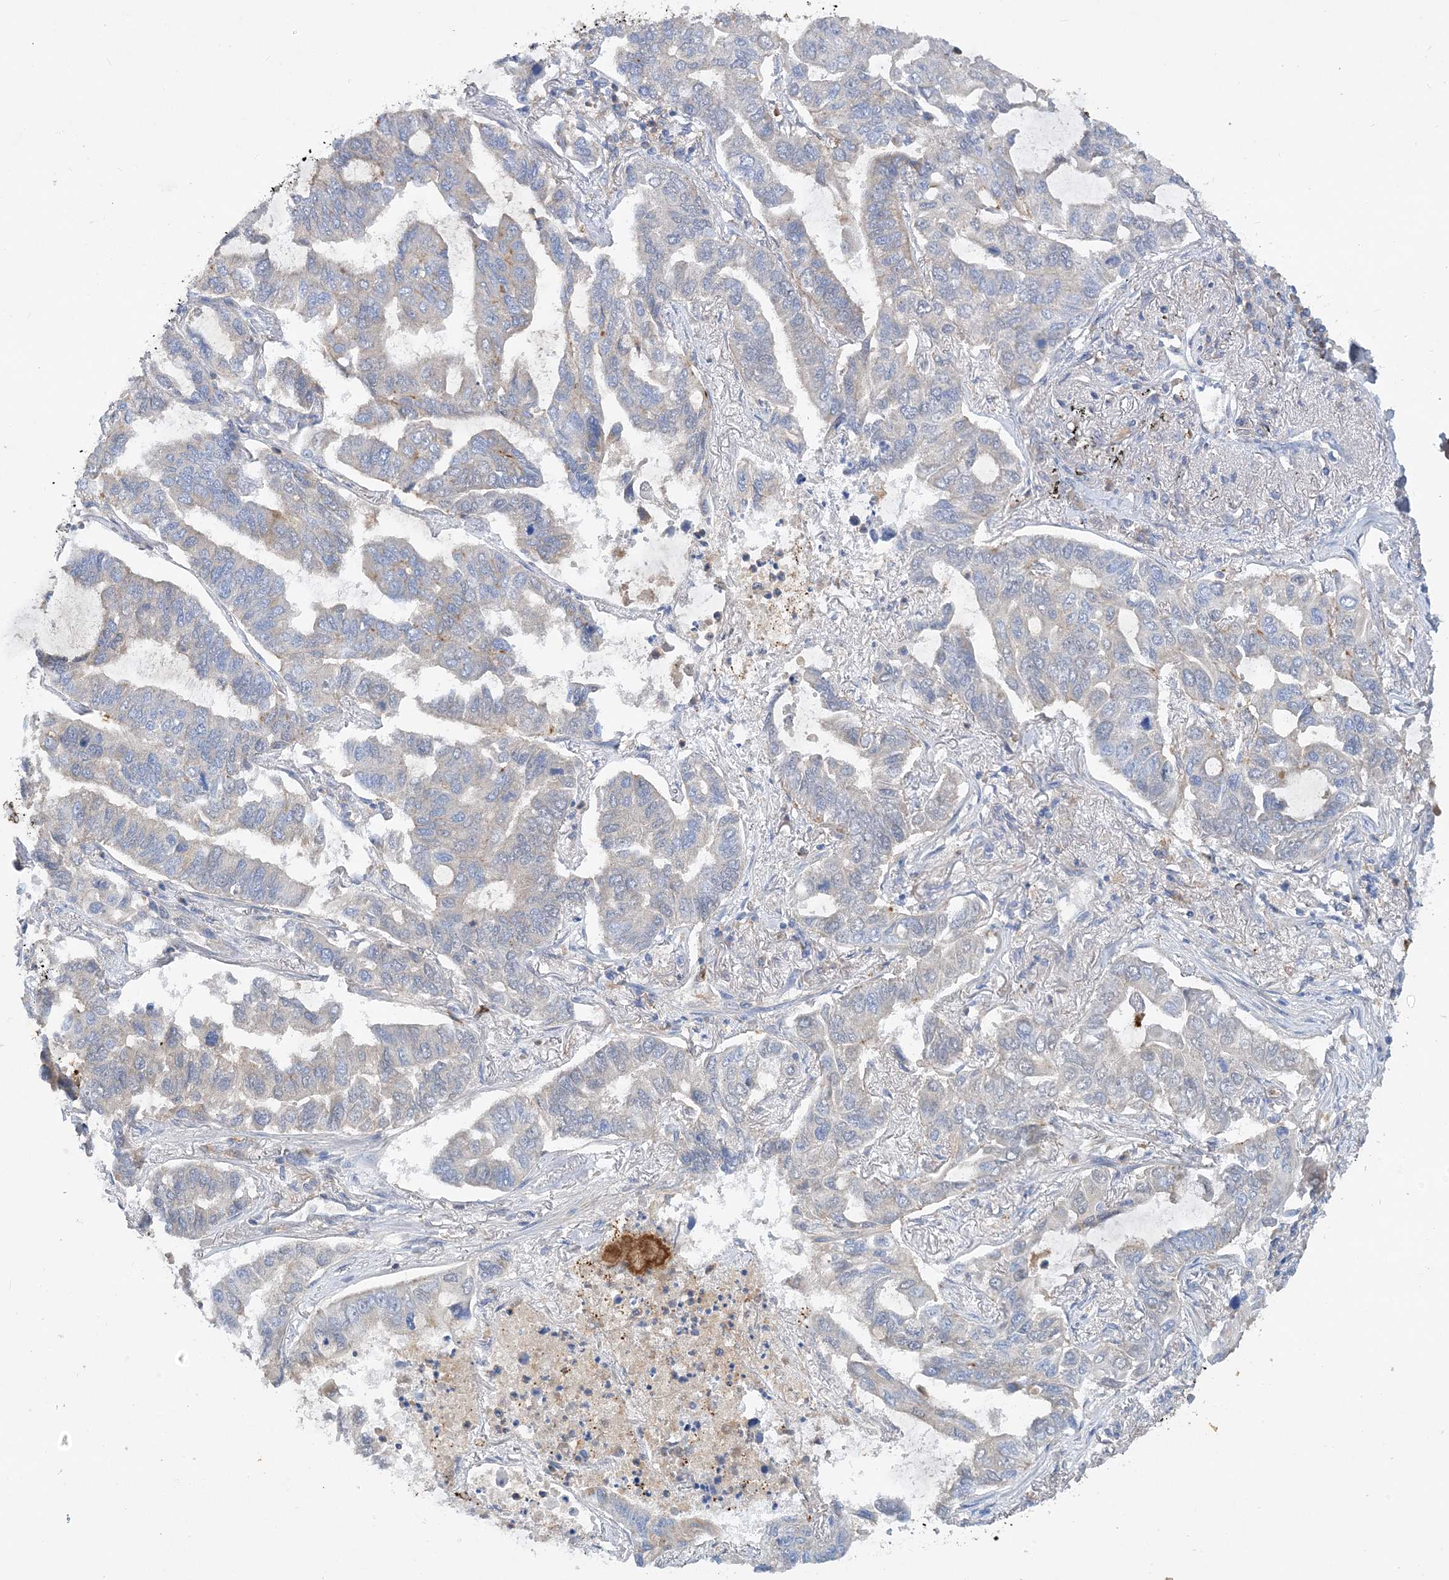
{"staining": {"intensity": "negative", "quantity": "none", "location": "none"}, "tissue": "lung cancer", "cell_type": "Tumor cells", "image_type": "cancer", "snomed": [{"axis": "morphology", "description": "Adenocarcinoma, NOS"}, {"axis": "topography", "description": "Lung"}], "caption": "High magnification brightfield microscopy of lung adenocarcinoma stained with DAB (brown) and counterstained with hematoxylin (blue): tumor cells show no significant staining.", "gene": "GRINA", "patient": {"sex": "male", "age": 64}}